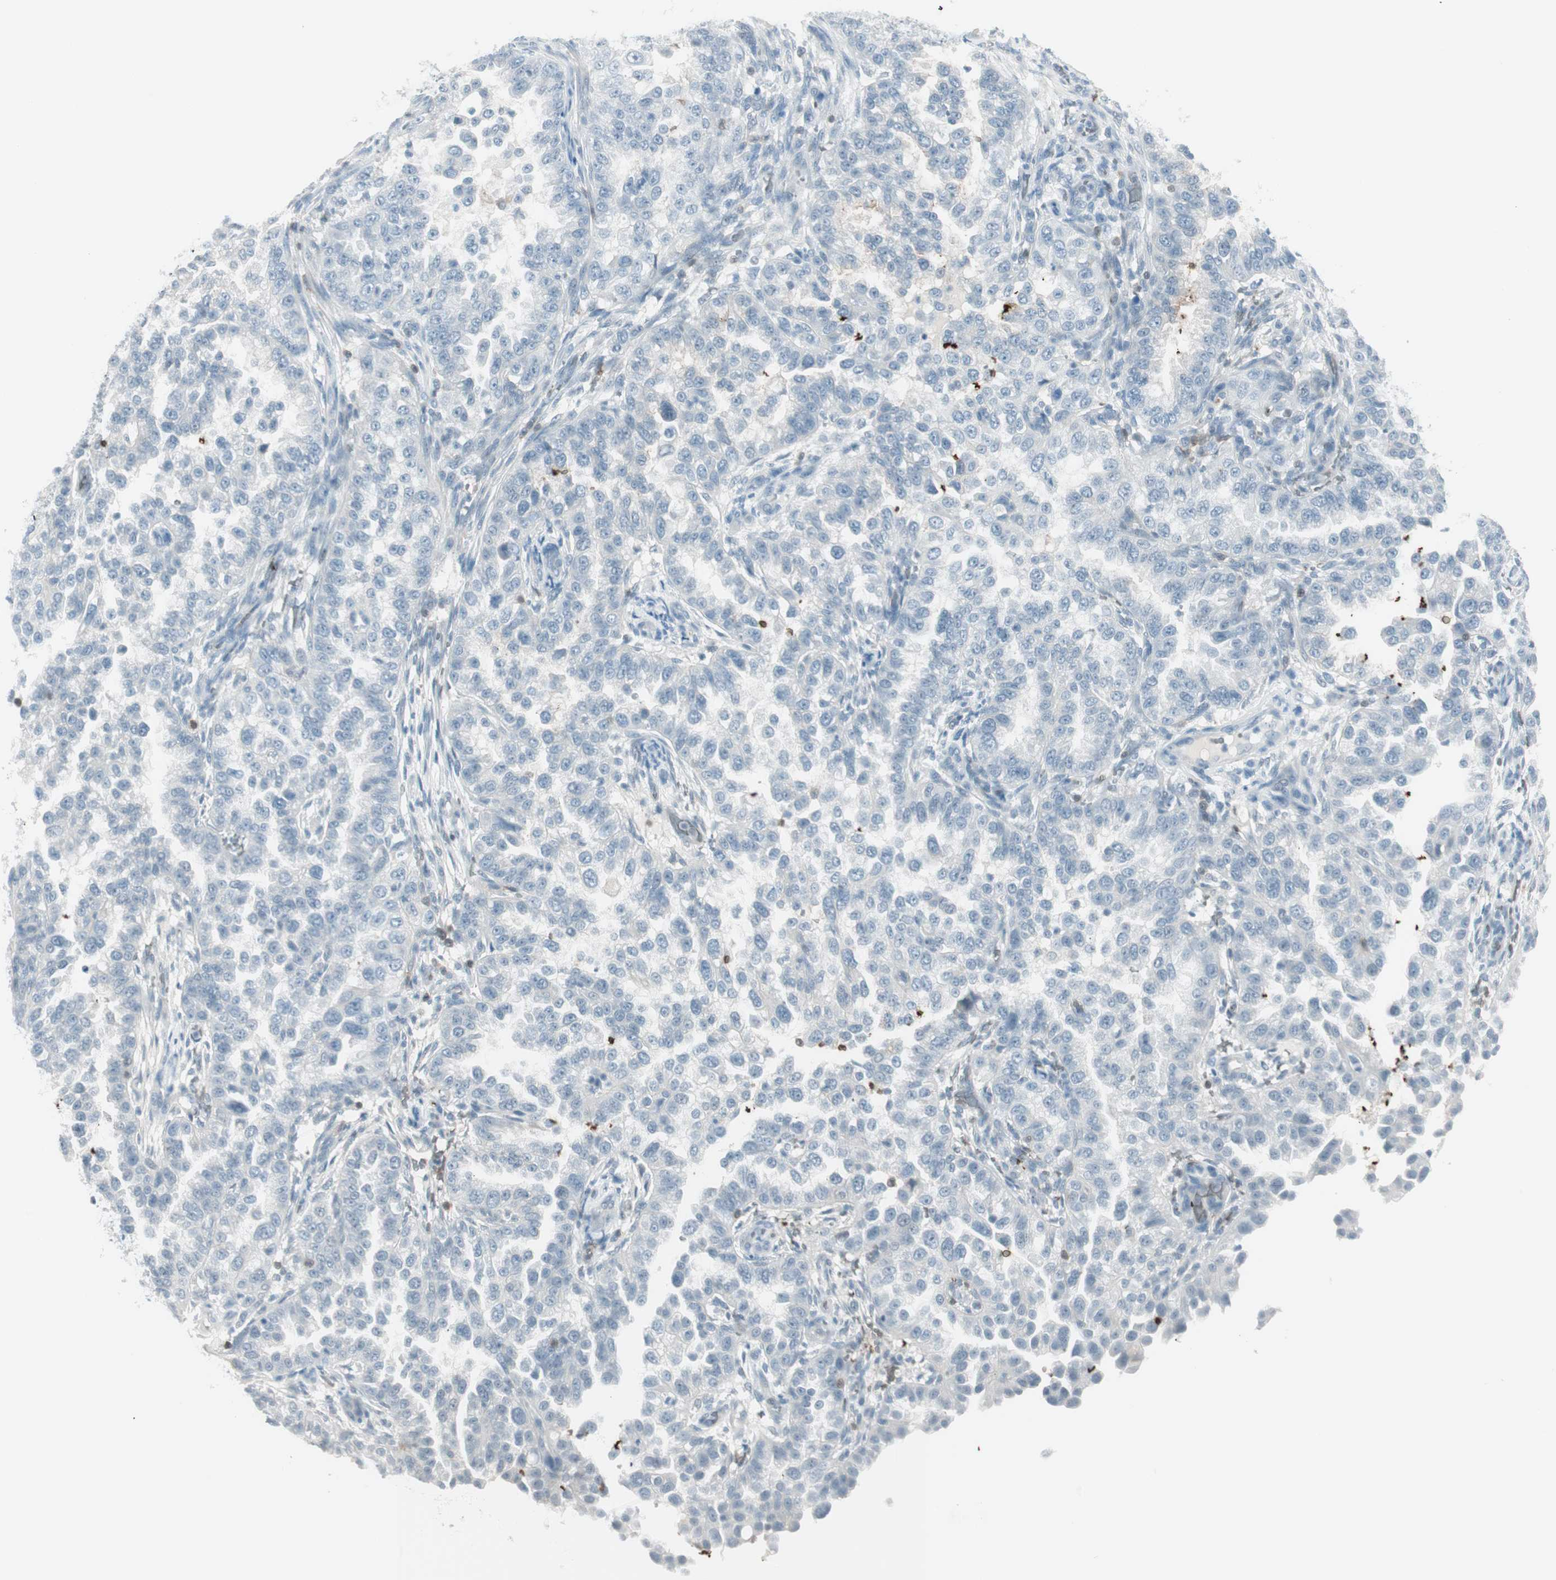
{"staining": {"intensity": "negative", "quantity": "none", "location": "none"}, "tissue": "endometrial cancer", "cell_type": "Tumor cells", "image_type": "cancer", "snomed": [{"axis": "morphology", "description": "Adenocarcinoma, NOS"}, {"axis": "topography", "description": "Endometrium"}], "caption": "Histopathology image shows no protein positivity in tumor cells of endometrial adenocarcinoma tissue.", "gene": "MAP4K1", "patient": {"sex": "female", "age": 85}}